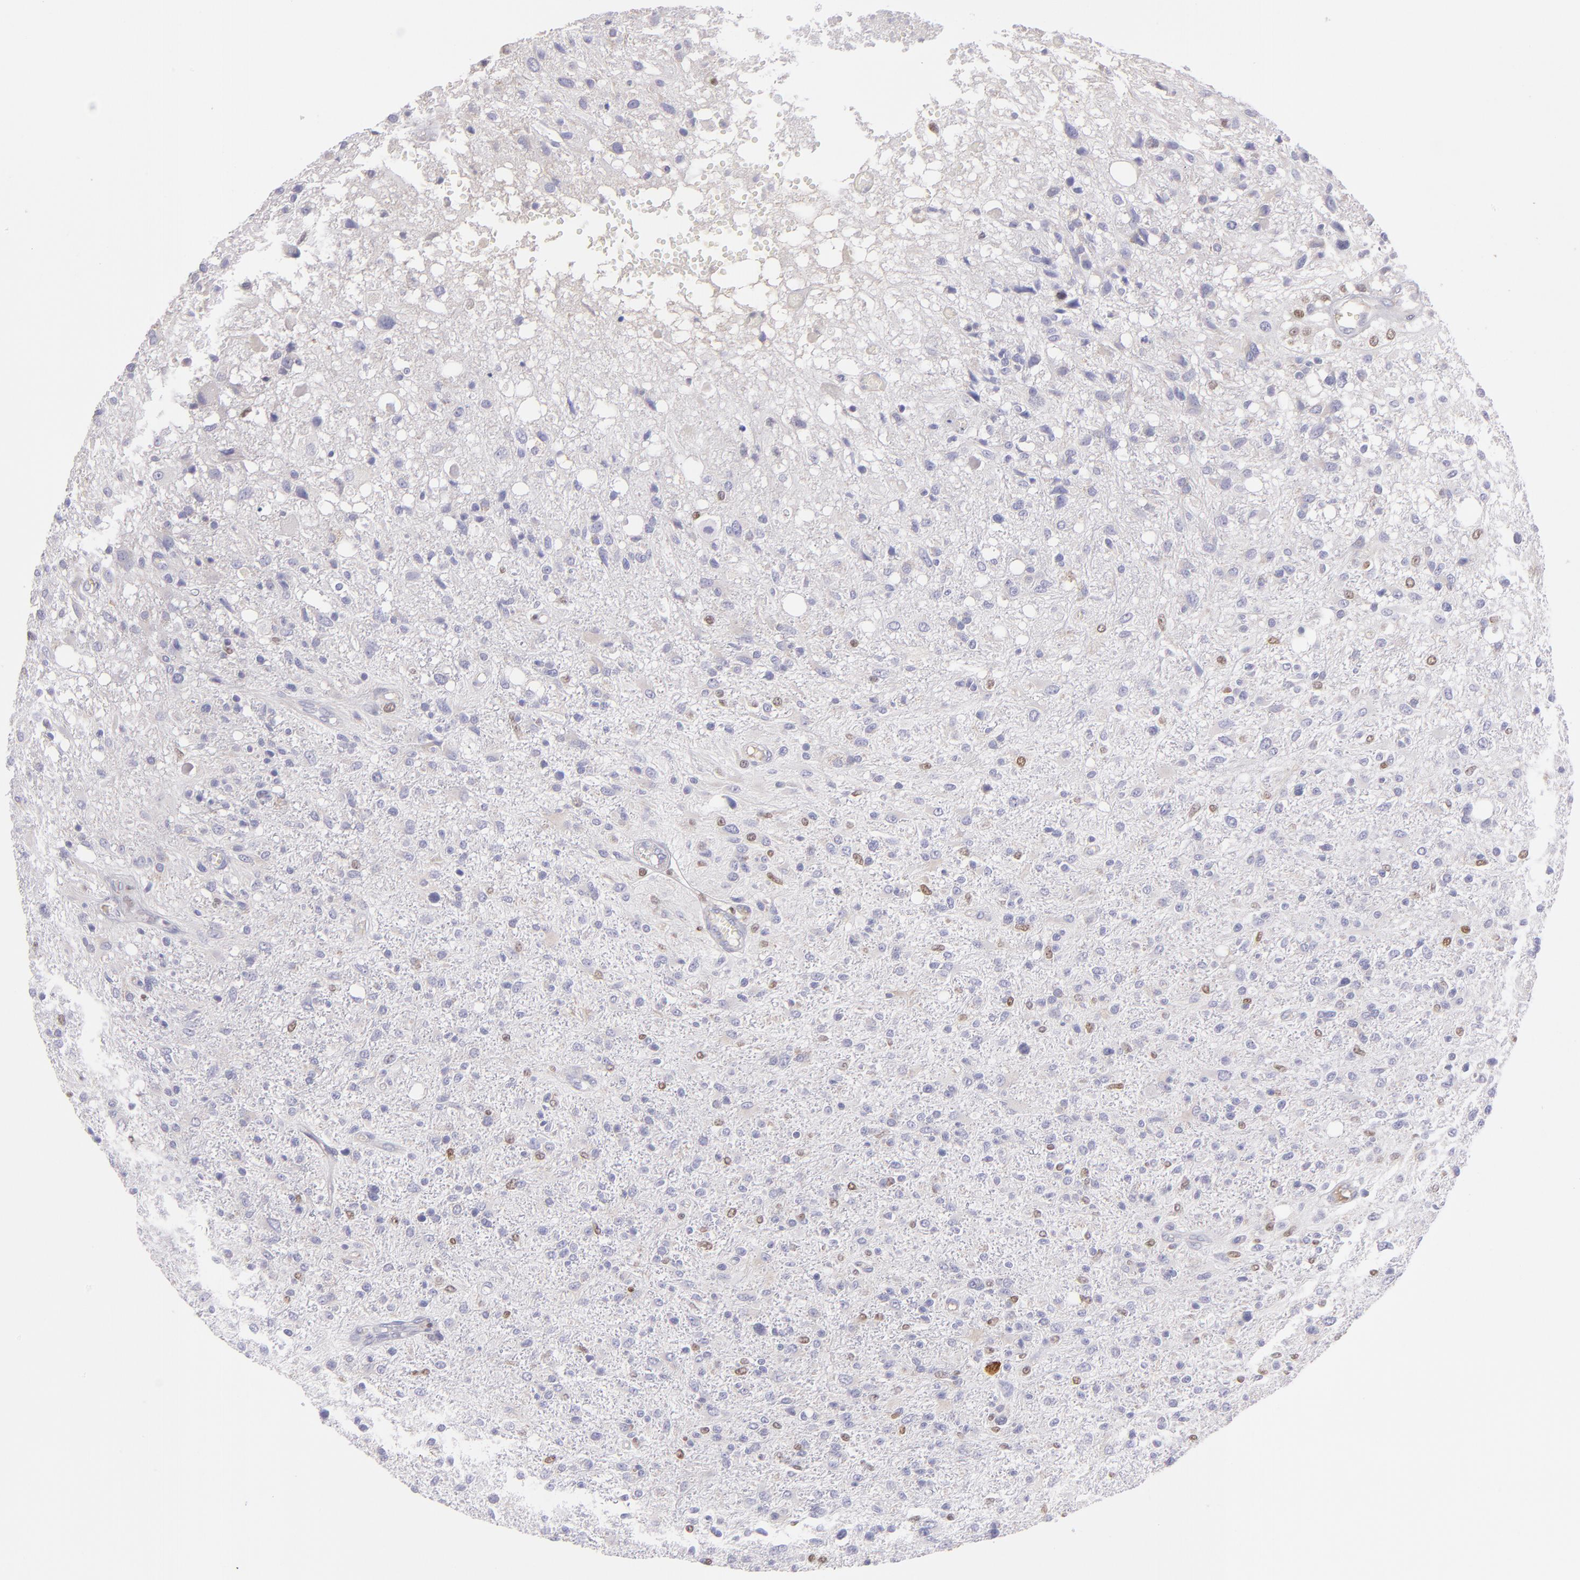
{"staining": {"intensity": "weak", "quantity": "<25%", "location": "nuclear"}, "tissue": "glioma", "cell_type": "Tumor cells", "image_type": "cancer", "snomed": [{"axis": "morphology", "description": "Glioma, malignant, High grade"}, {"axis": "topography", "description": "Cerebral cortex"}], "caption": "Malignant glioma (high-grade) stained for a protein using IHC displays no positivity tumor cells.", "gene": "IRF8", "patient": {"sex": "male", "age": 76}}